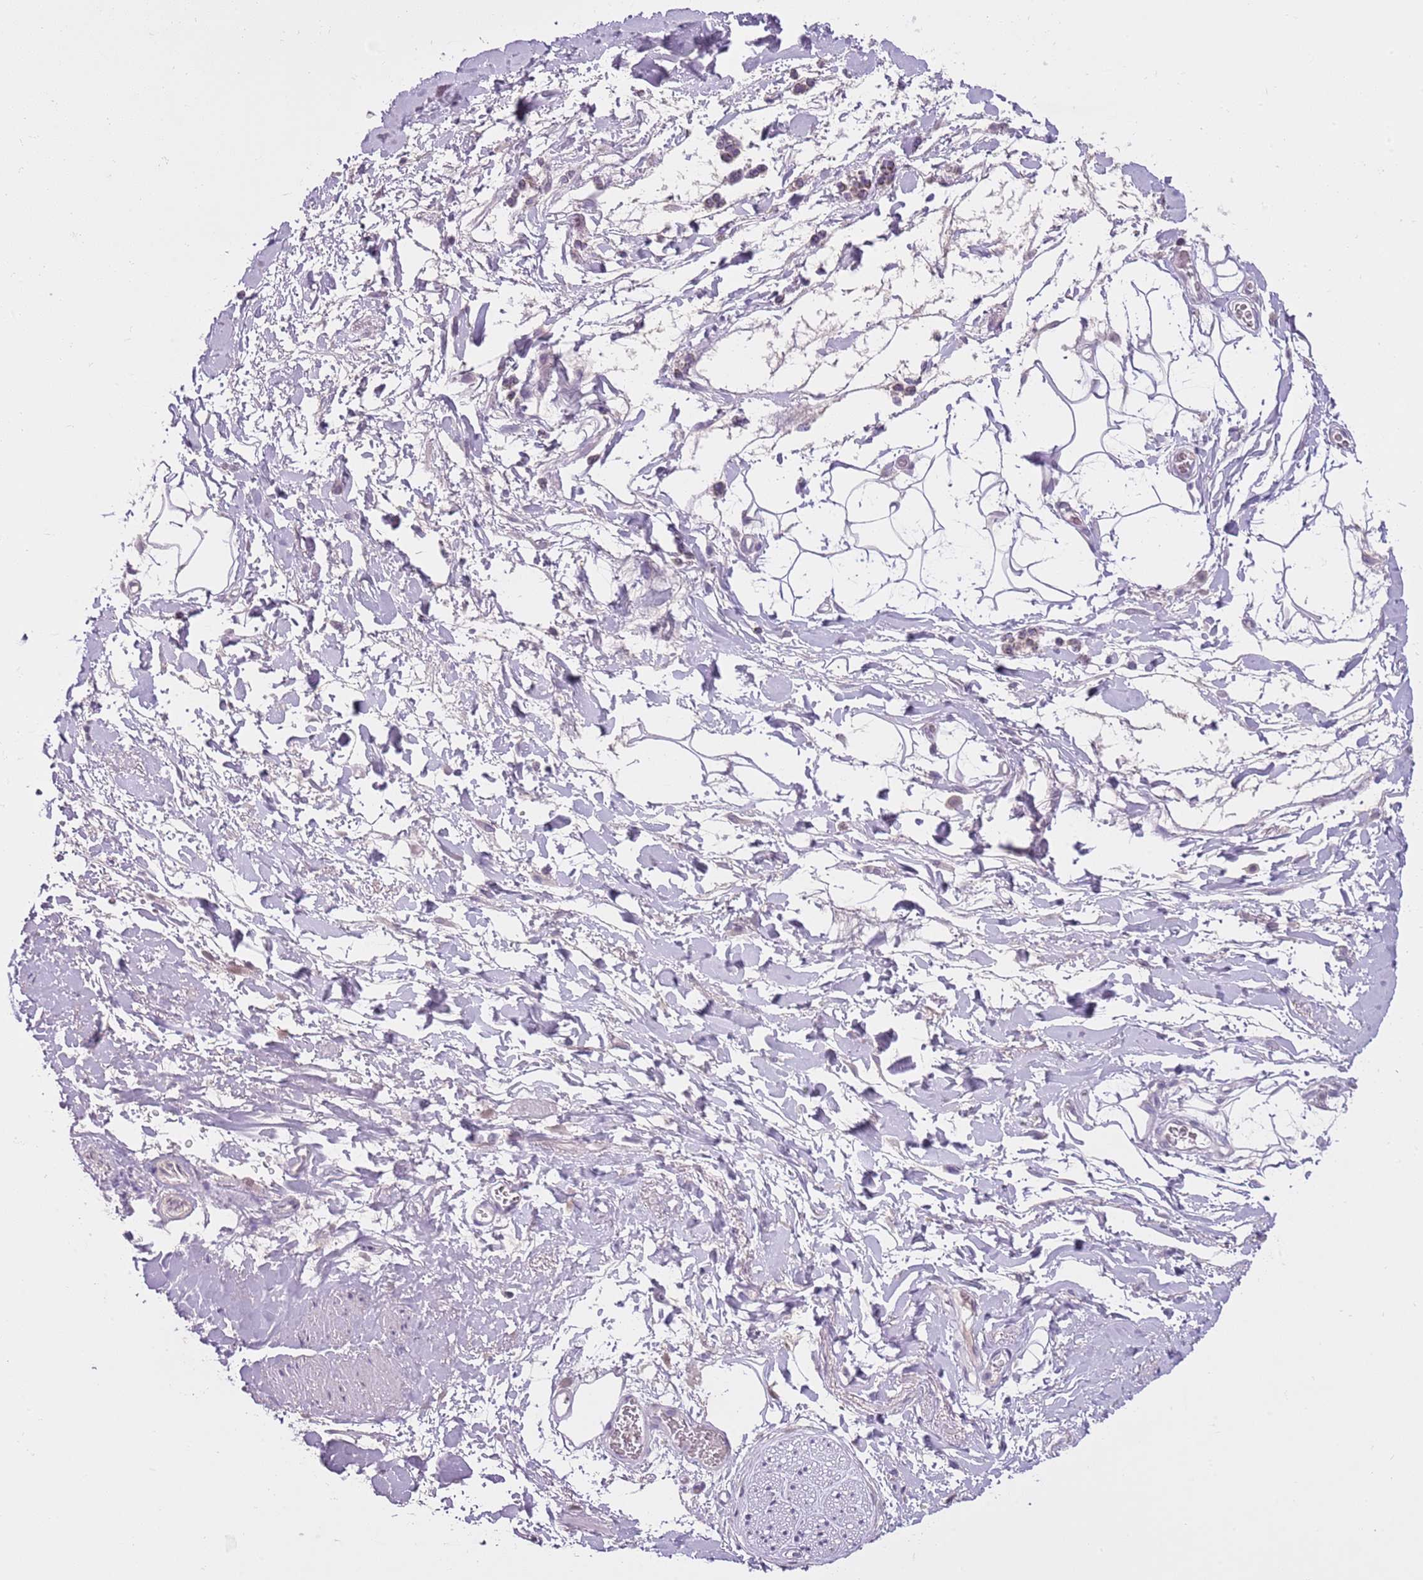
{"staining": {"intensity": "negative", "quantity": "none", "location": "none"}, "tissue": "adipose tissue", "cell_type": "Adipocytes", "image_type": "normal", "snomed": [{"axis": "morphology", "description": "Normal tissue, NOS"}, {"axis": "morphology", "description": "Adenocarcinoma, NOS"}, {"axis": "topography", "description": "Rectum"}, {"axis": "topography", "description": "Vagina"}, {"axis": "topography", "description": "Peripheral nerve tissue"}], "caption": "DAB immunohistochemical staining of normal human adipose tissue reveals no significant positivity in adipocytes.", "gene": "SLC35E3", "patient": {"sex": "female", "age": 71}}